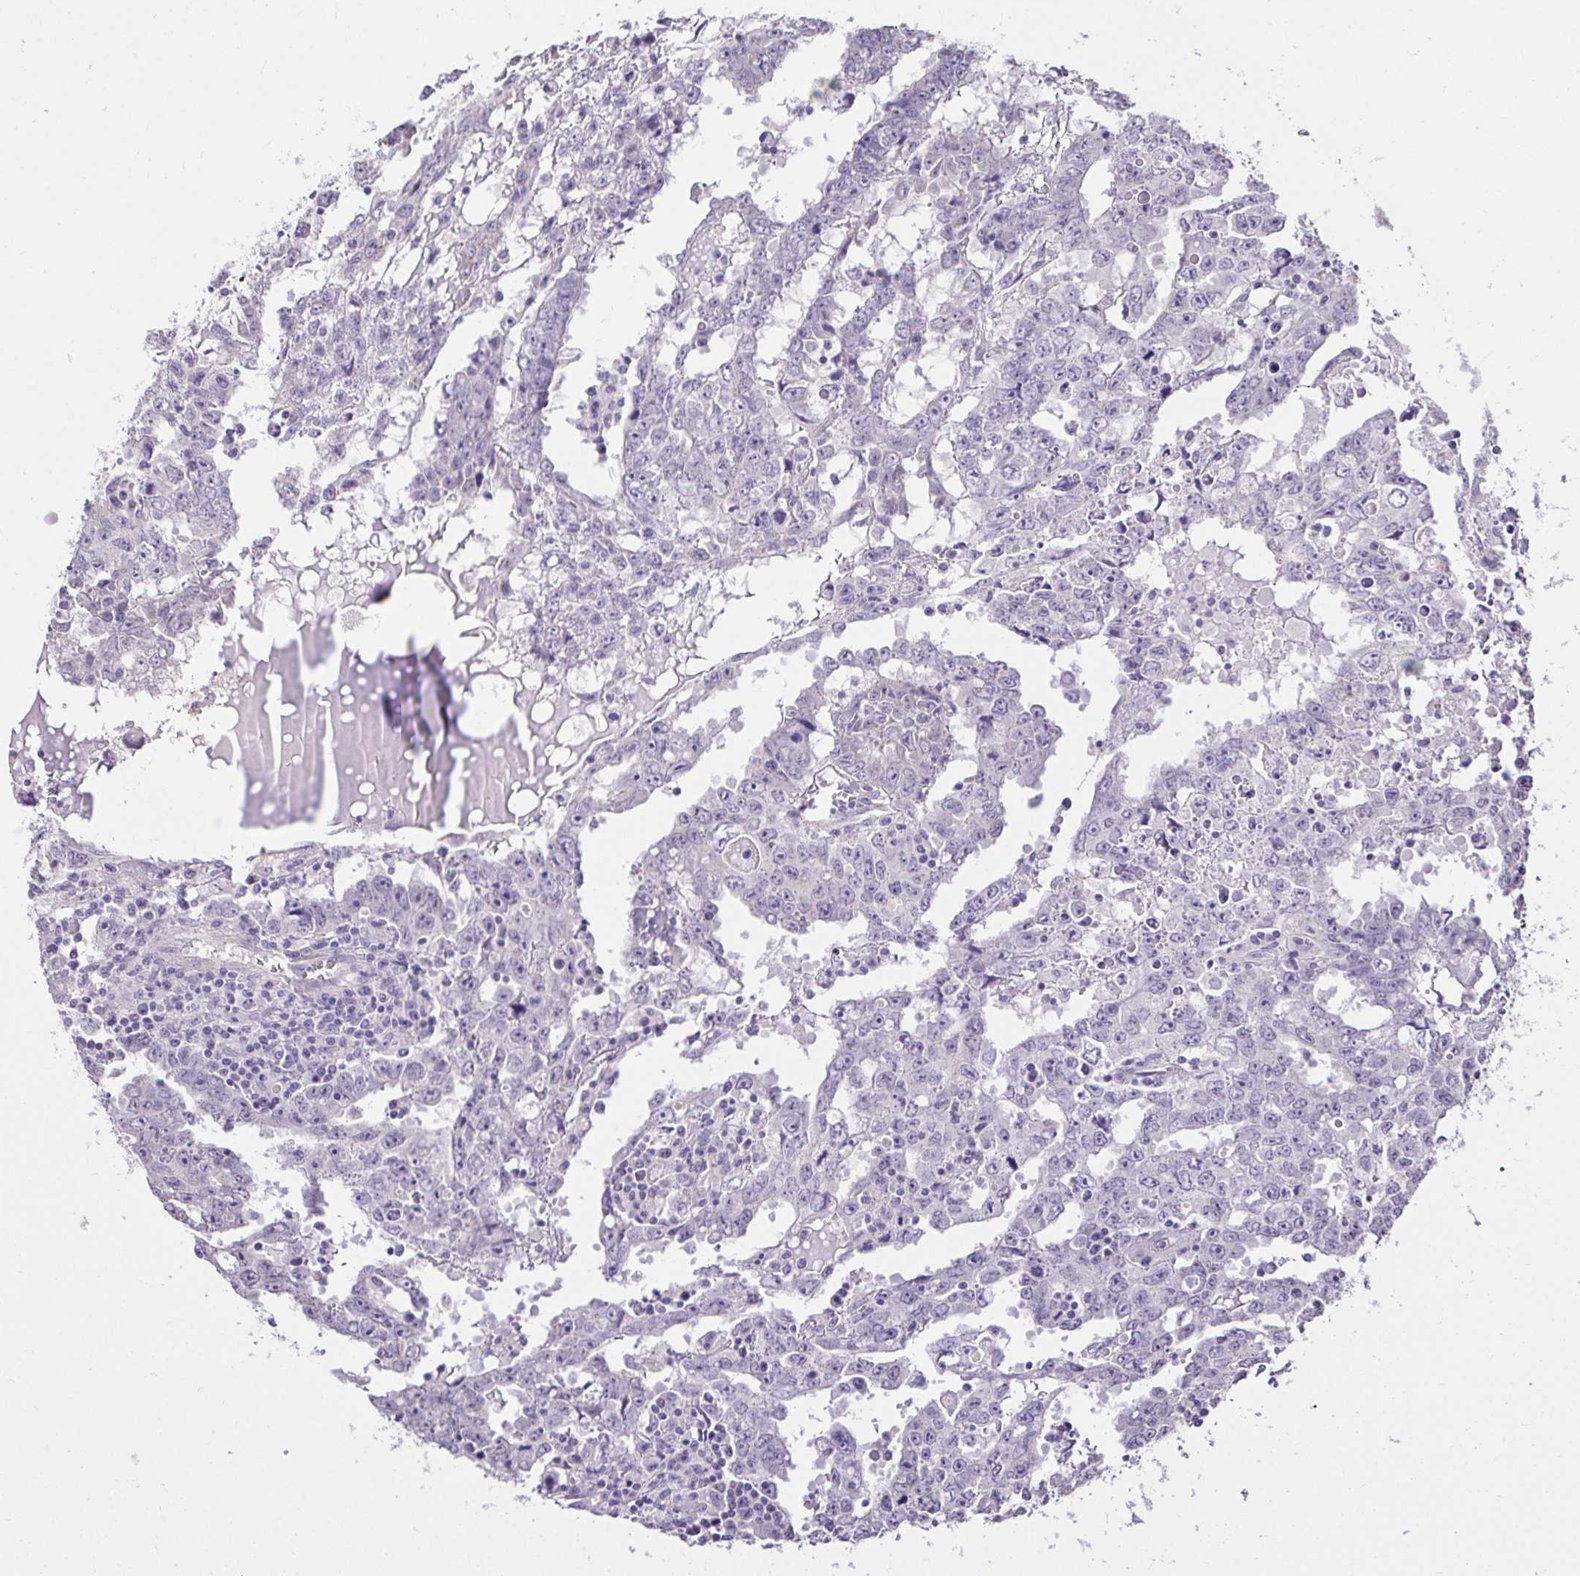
{"staining": {"intensity": "negative", "quantity": "none", "location": "none"}, "tissue": "testis cancer", "cell_type": "Tumor cells", "image_type": "cancer", "snomed": [{"axis": "morphology", "description": "Carcinoma, Embryonal, NOS"}, {"axis": "topography", "description": "Testis"}], "caption": "Human testis cancer (embryonal carcinoma) stained for a protein using immunohistochemistry shows no positivity in tumor cells.", "gene": "KIAA1210", "patient": {"sex": "male", "age": 22}}